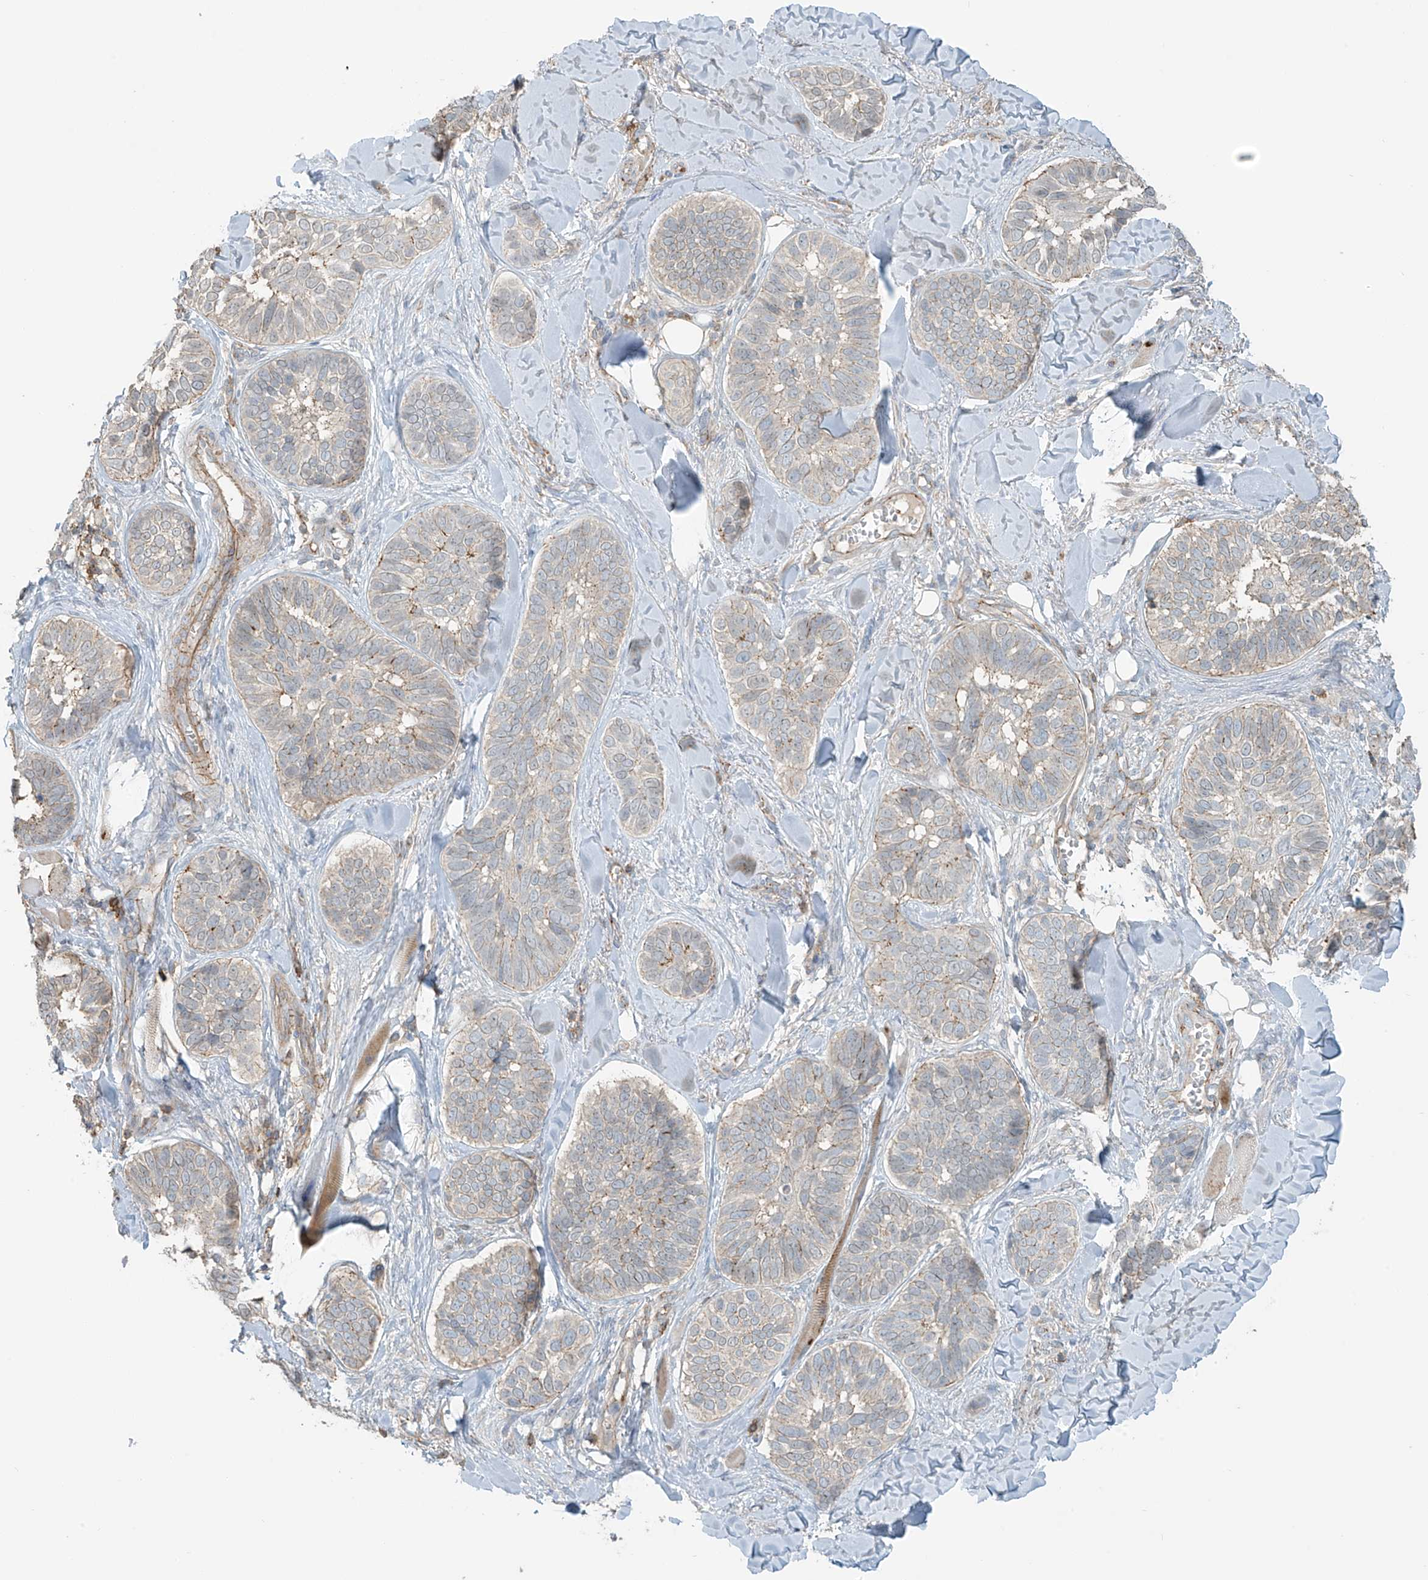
{"staining": {"intensity": "weak", "quantity": "25%-75%", "location": "cytoplasmic/membranous"}, "tissue": "skin cancer", "cell_type": "Tumor cells", "image_type": "cancer", "snomed": [{"axis": "morphology", "description": "Basal cell carcinoma"}, {"axis": "topography", "description": "Skin"}], "caption": "IHC micrograph of neoplastic tissue: human skin cancer (basal cell carcinoma) stained using immunohistochemistry reveals low levels of weak protein expression localized specifically in the cytoplasmic/membranous of tumor cells, appearing as a cytoplasmic/membranous brown color.", "gene": "SLC9A2", "patient": {"sex": "male", "age": 62}}